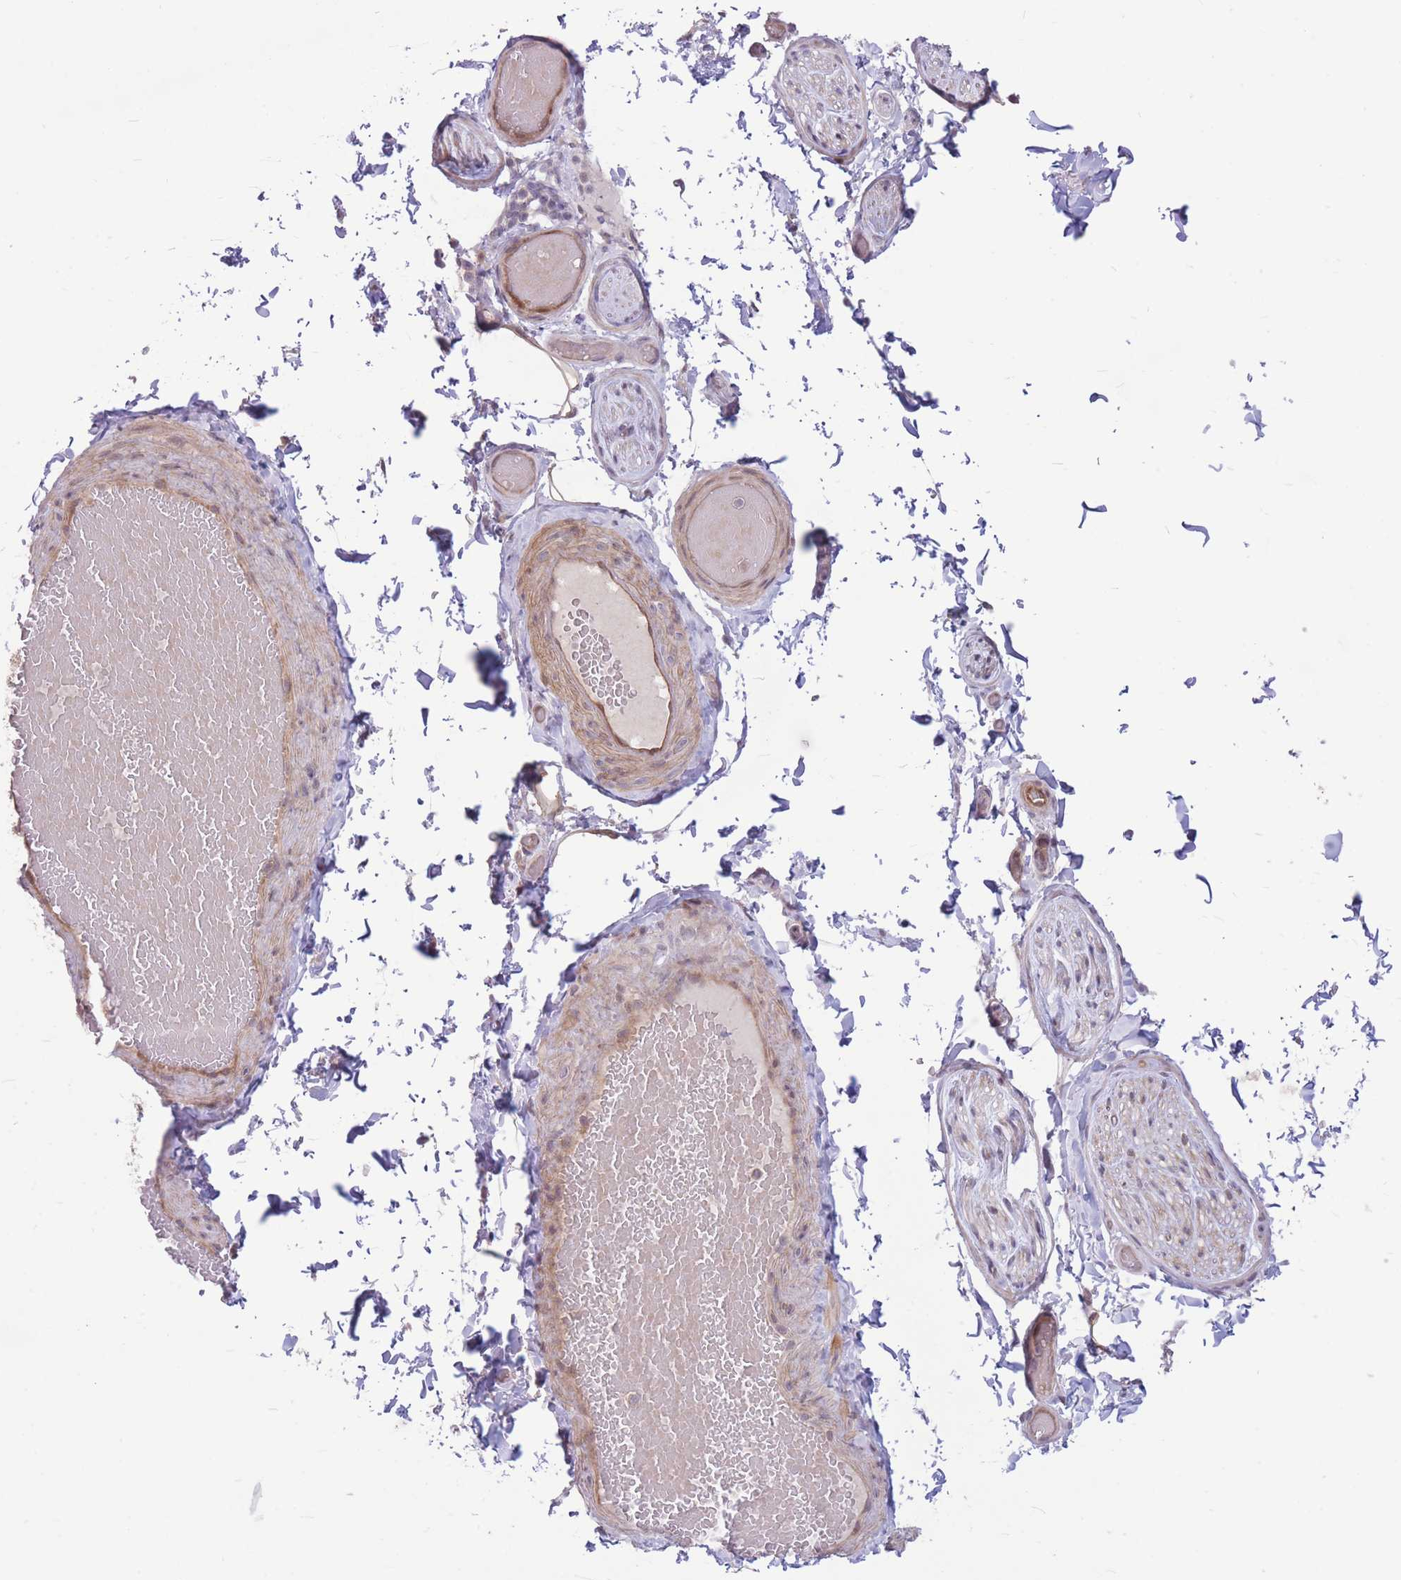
{"staining": {"intensity": "negative", "quantity": "none", "location": "none"}, "tissue": "adipose tissue", "cell_type": "Adipocytes", "image_type": "normal", "snomed": [{"axis": "morphology", "description": "Normal tissue, NOS"}, {"axis": "topography", "description": "Soft tissue"}, {"axis": "topography", "description": "Vascular tissue"}, {"axis": "topography", "description": "Peripheral nerve tissue"}], "caption": "Normal adipose tissue was stained to show a protein in brown. There is no significant positivity in adipocytes. Brightfield microscopy of immunohistochemistry (IHC) stained with DAB (brown) and hematoxylin (blue), captured at high magnification.", "gene": "TCF20", "patient": {"sex": "male", "age": 32}}